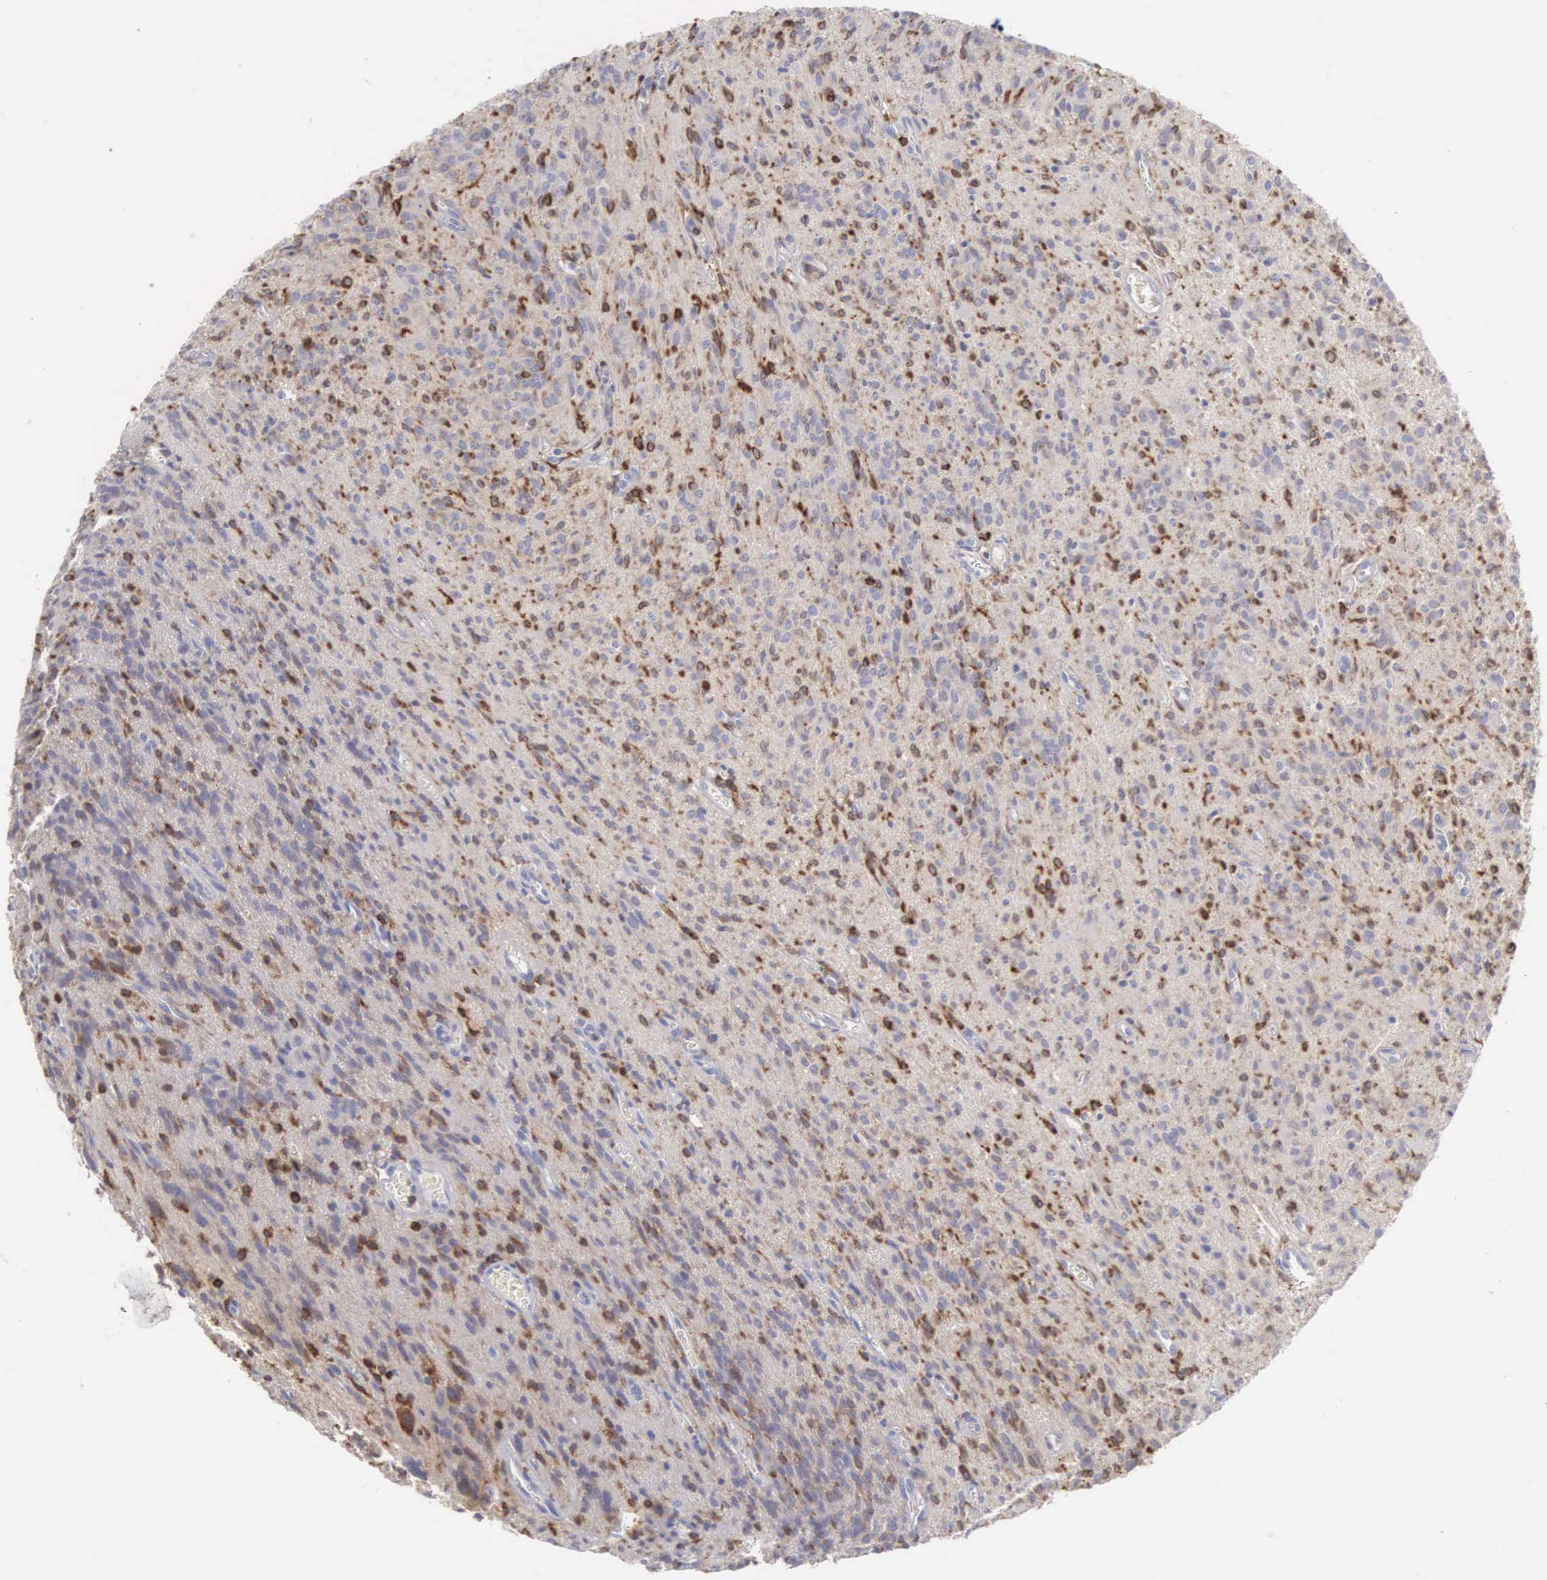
{"staining": {"intensity": "moderate", "quantity": "25%-75%", "location": "cytoplasmic/membranous,nuclear"}, "tissue": "glioma", "cell_type": "Tumor cells", "image_type": "cancer", "snomed": [{"axis": "morphology", "description": "Glioma, malignant, Low grade"}, {"axis": "topography", "description": "Brain"}], "caption": "The histopathology image exhibits a brown stain indicating the presence of a protein in the cytoplasmic/membranous and nuclear of tumor cells in glioma.", "gene": "SH3BP1", "patient": {"sex": "female", "age": 15}}